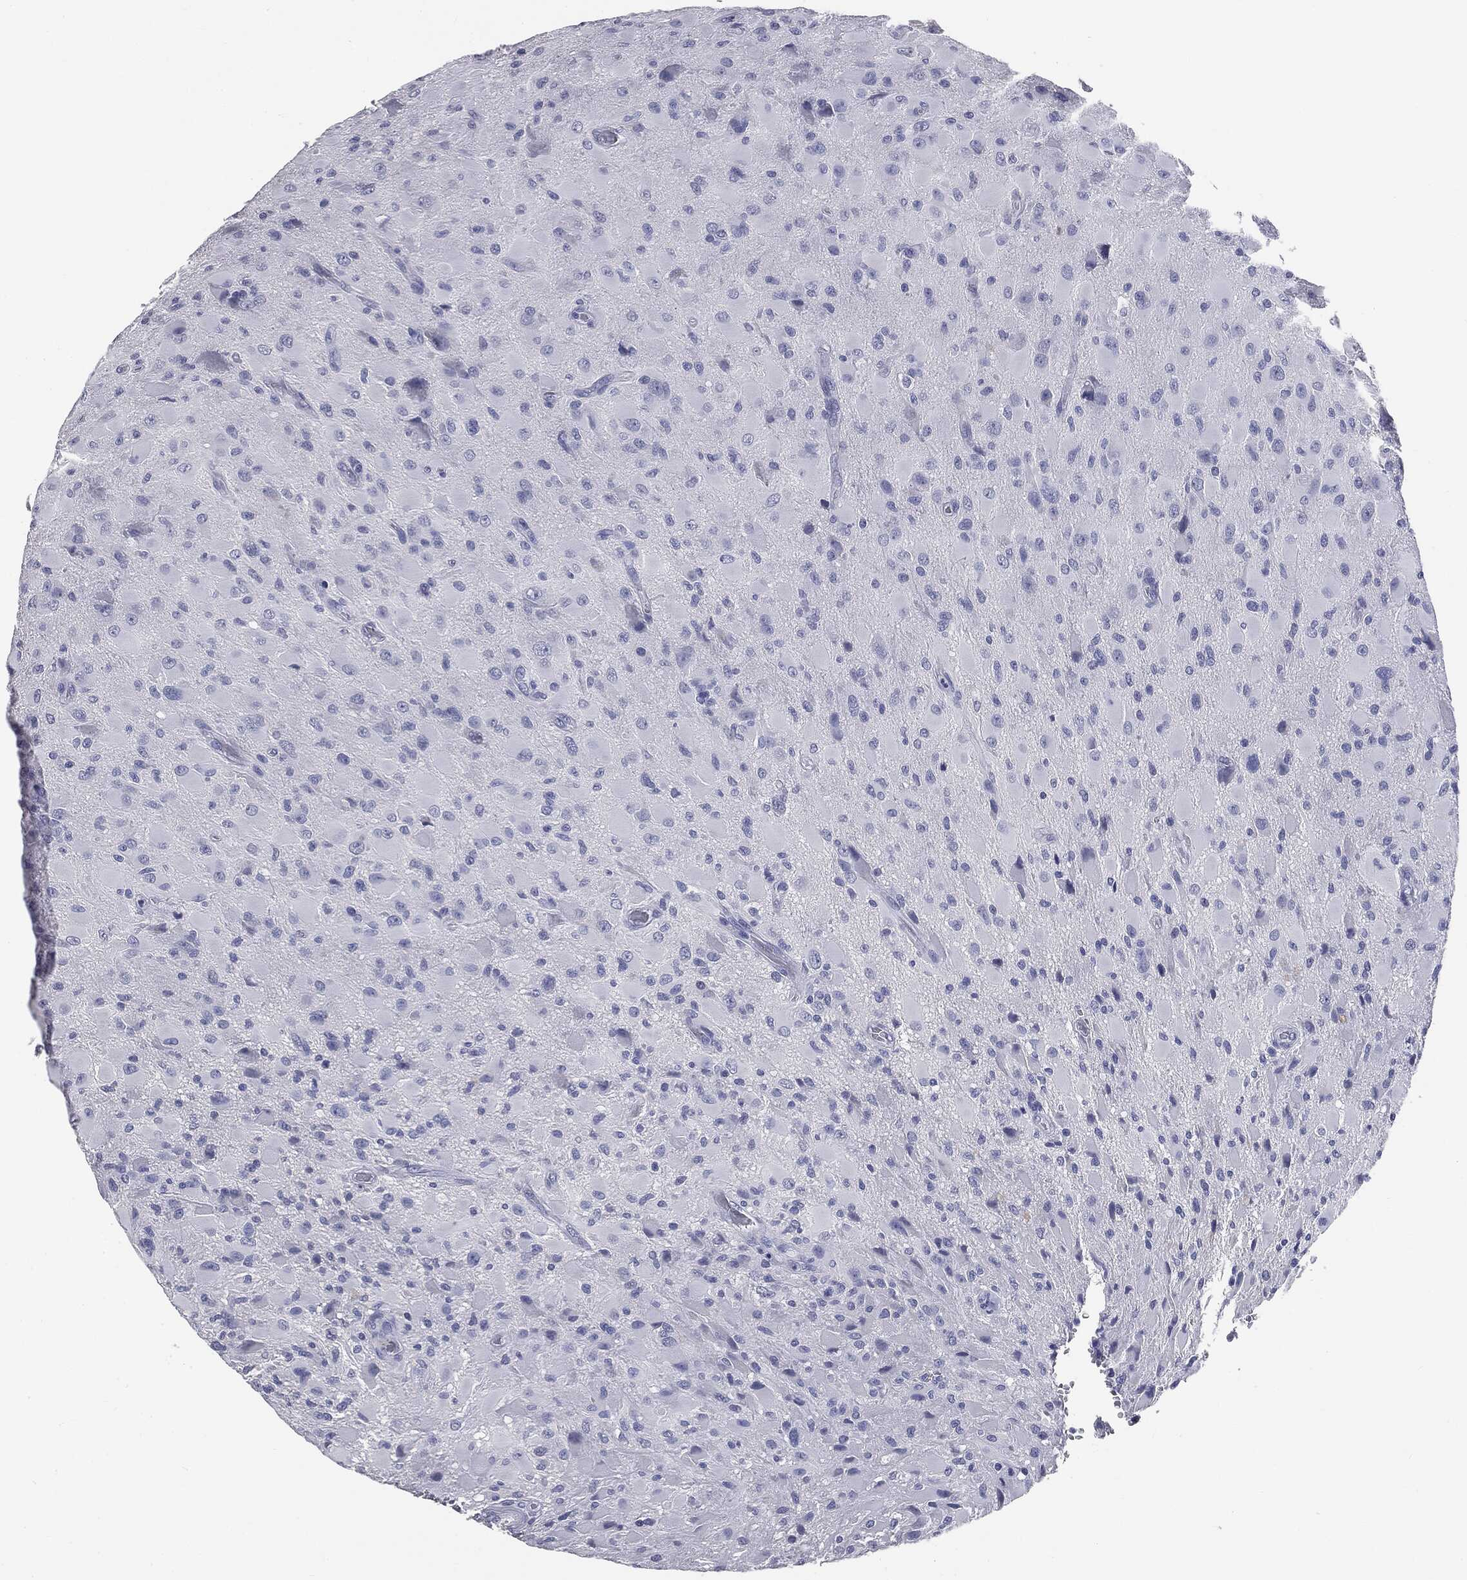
{"staining": {"intensity": "negative", "quantity": "none", "location": "none"}, "tissue": "glioma", "cell_type": "Tumor cells", "image_type": "cancer", "snomed": [{"axis": "morphology", "description": "Glioma, malignant, High grade"}, {"axis": "topography", "description": "Cerebral cortex"}], "caption": "An image of human glioma is negative for staining in tumor cells.", "gene": "AFP", "patient": {"sex": "male", "age": 35}}